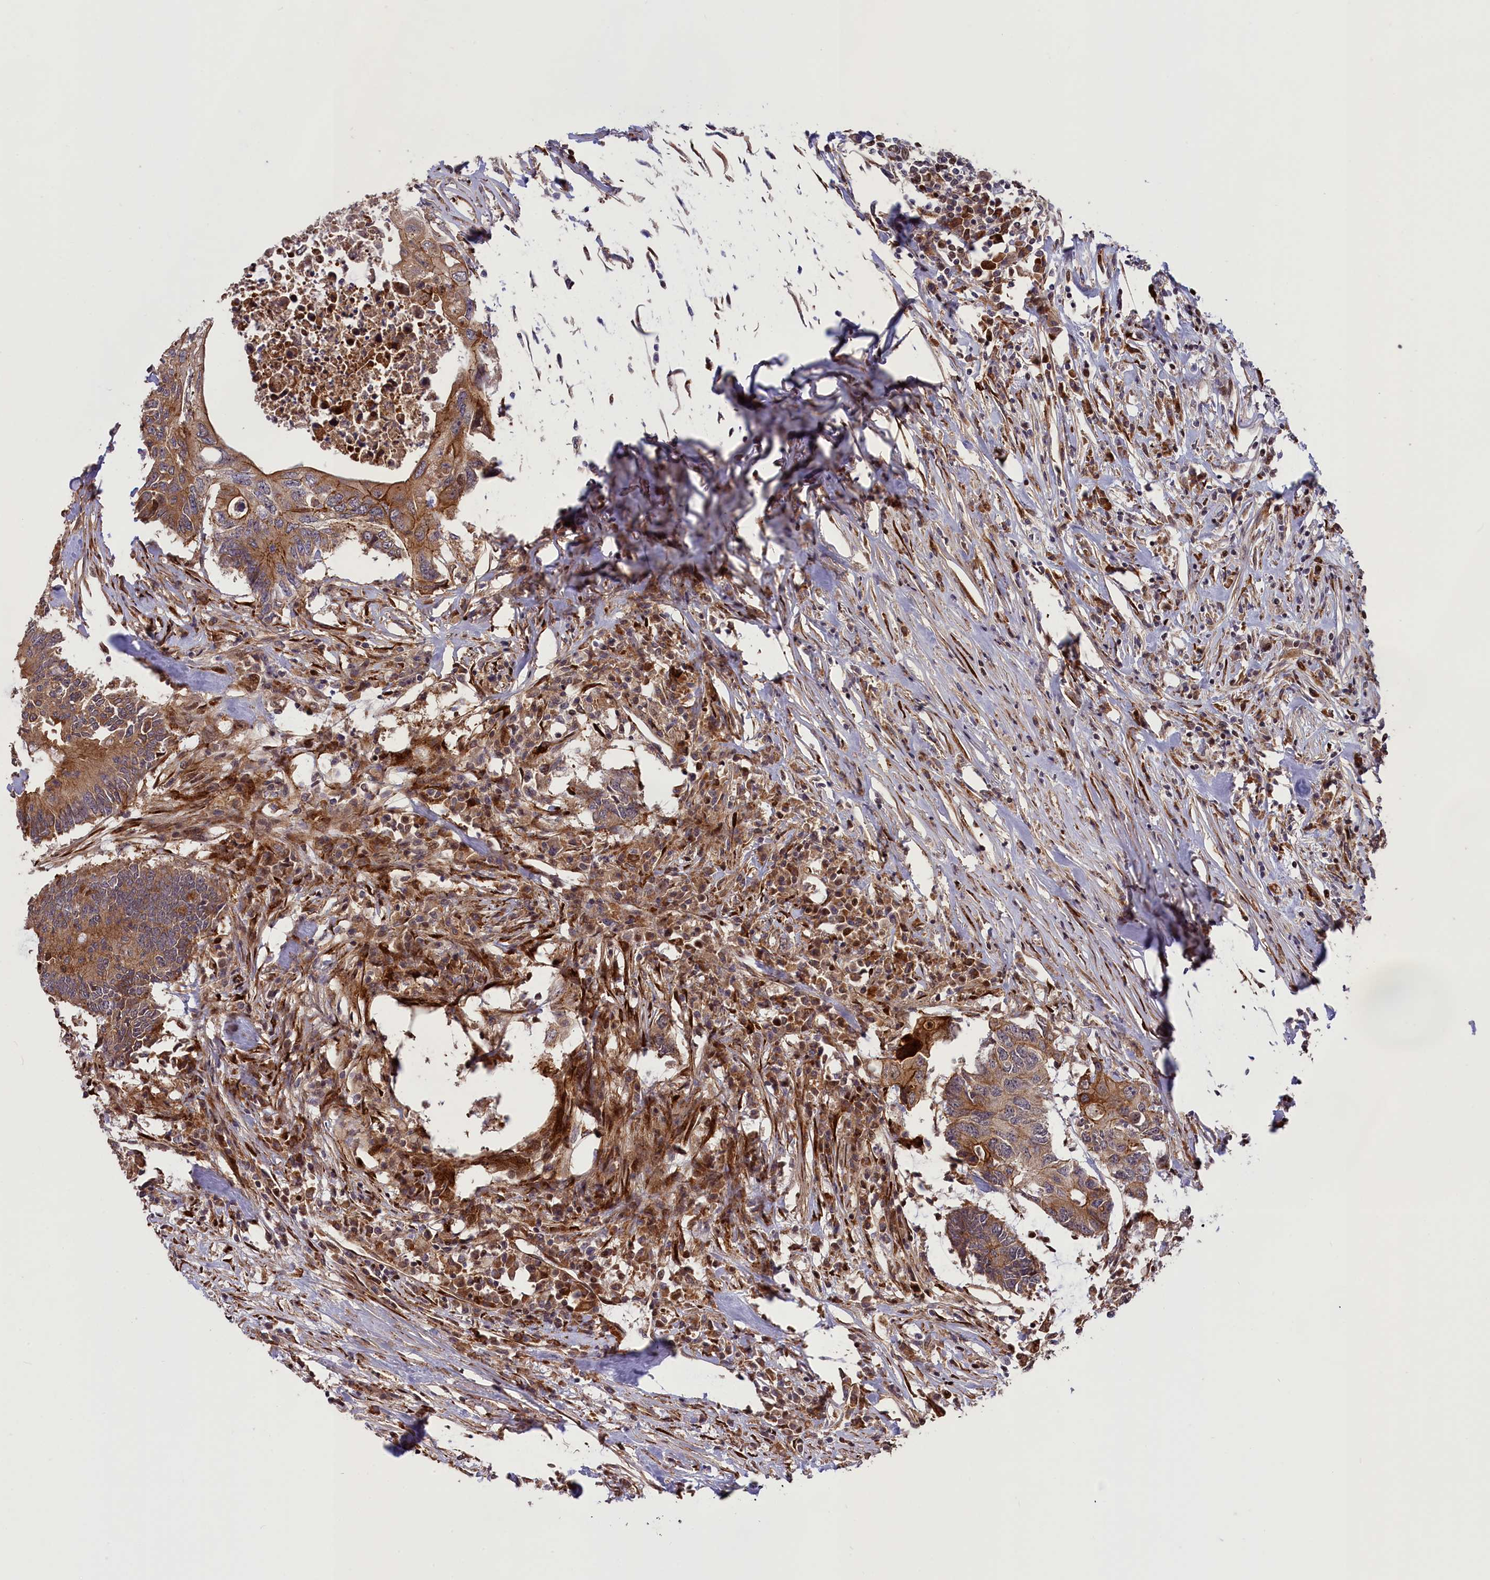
{"staining": {"intensity": "moderate", "quantity": ">75%", "location": "cytoplasmic/membranous"}, "tissue": "colorectal cancer", "cell_type": "Tumor cells", "image_type": "cancer", "snomed": [{"axis": "morphology", "description": "Adenocarcinoma, NOS"}, {"axis": "topography", "description": "Colon"}], "caption": "IHC (DAB) staining of colorectal cancer exhibits moderate cytoplasmic/membranous protein staining in approximately >75% of tumor cells.", "gene": "DDX60L", "patient": {"sex": "male", "age": 71}}